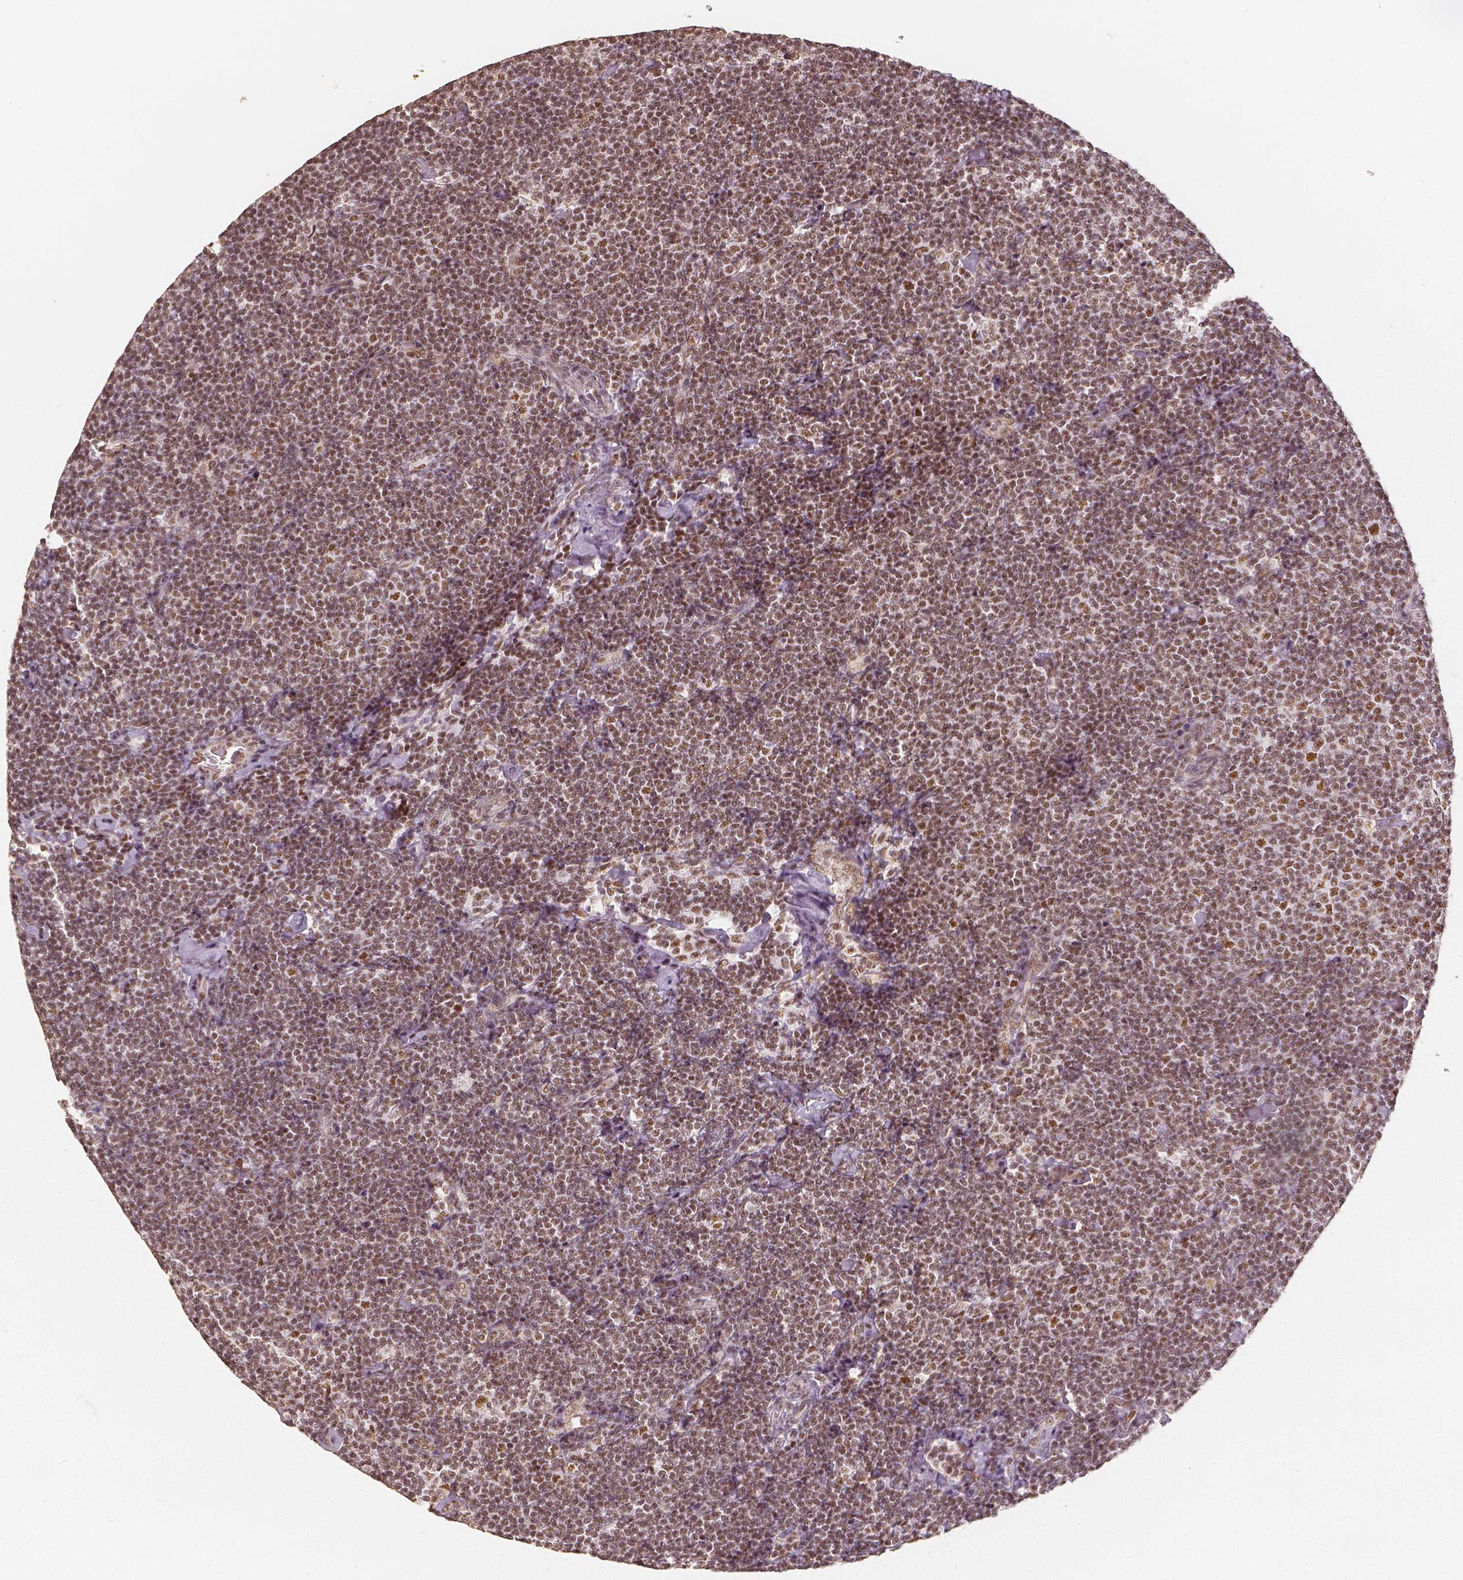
{"staining": {"intensity": "moderate", "quantity": ">75%", "location": "nuclear"}, "tissue": "lymphoma", "cell_type": "Tumor cells", "image_type": "cancer", "snomed": [{"axis": "morphology", "description": "Malignant lymphoma, non-Hodgkin's type, Low grade"}, {"axis": "topography", "description": "Lymph node"}], "caption": "Protein positivity by IHC displays moderate nuclear expression in approximately >75% of tumor cells in lymphoma. Using DAB (brown) and hematoxylin (blue) stains, captured at high magnification using brightfield microscopy.", "gene": "HDAC1", "patient": {"sex": "male", "age": 81}}